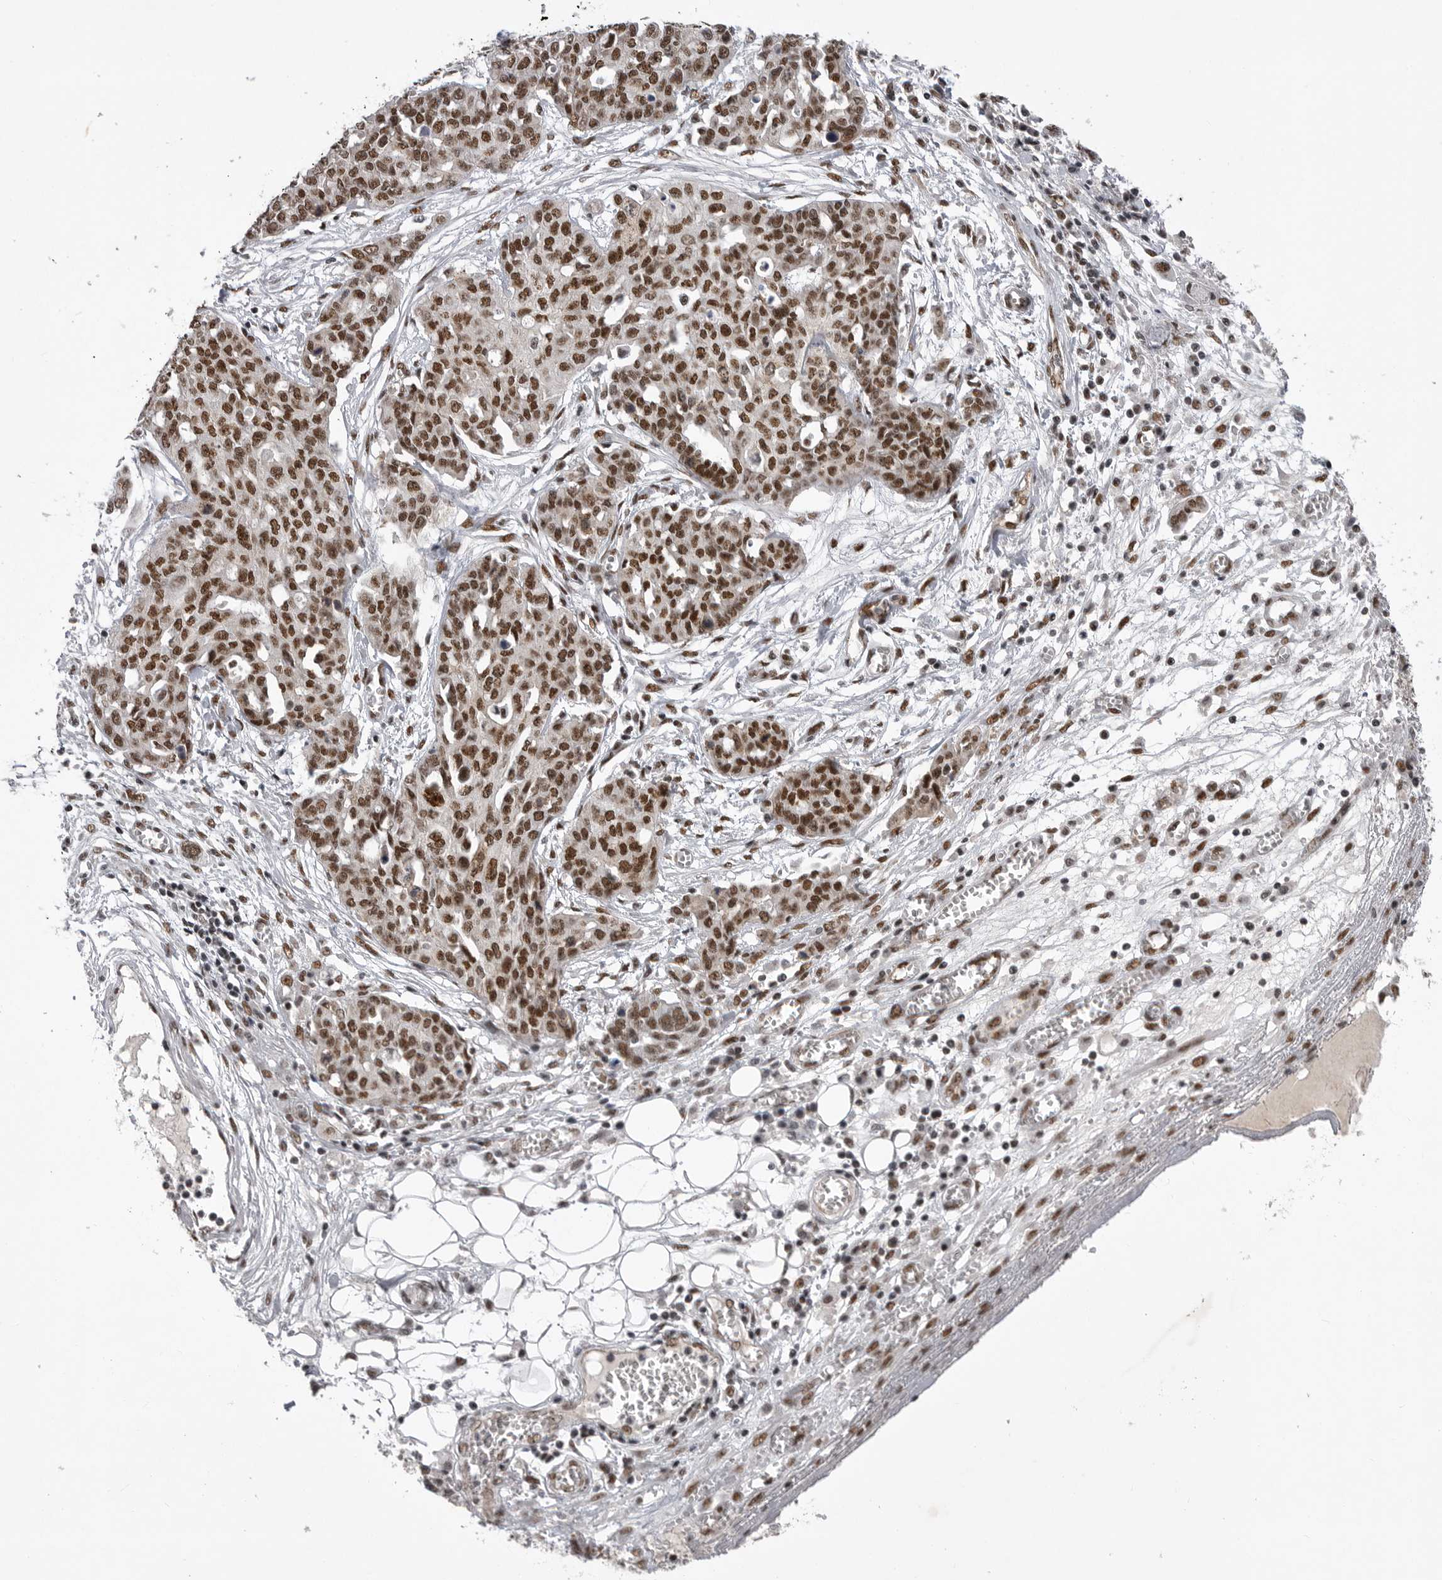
{"staining": {"intensity": "strong", "quantity": ">75%", "location": "nuclear"}, "tissue": "ovarian cancer", "cell_type": "Tumor cells", "image_type": "cancer", "snomed": [{"axis": "morphology", "description": "Cystadenocarcinoma, serous, NOS"}, {"axis": "topography", "description": "Soft tissue"}, {"axis": "topography", "description": "Ovary"}], "caption": "Immunohistochemistry (DAB) staining of human ovarian cancer (serous cystadenocarcinoma) demonstrates strong nuclear protein positivity in approximately >75% of tumor cells. The staining was performed using DAB, with brown indicating positive protein expression. Nuclei are stained blue with hematoxylin.", "gene": "PPP1R8", "patient": {"sex": "female", "age": 57}}